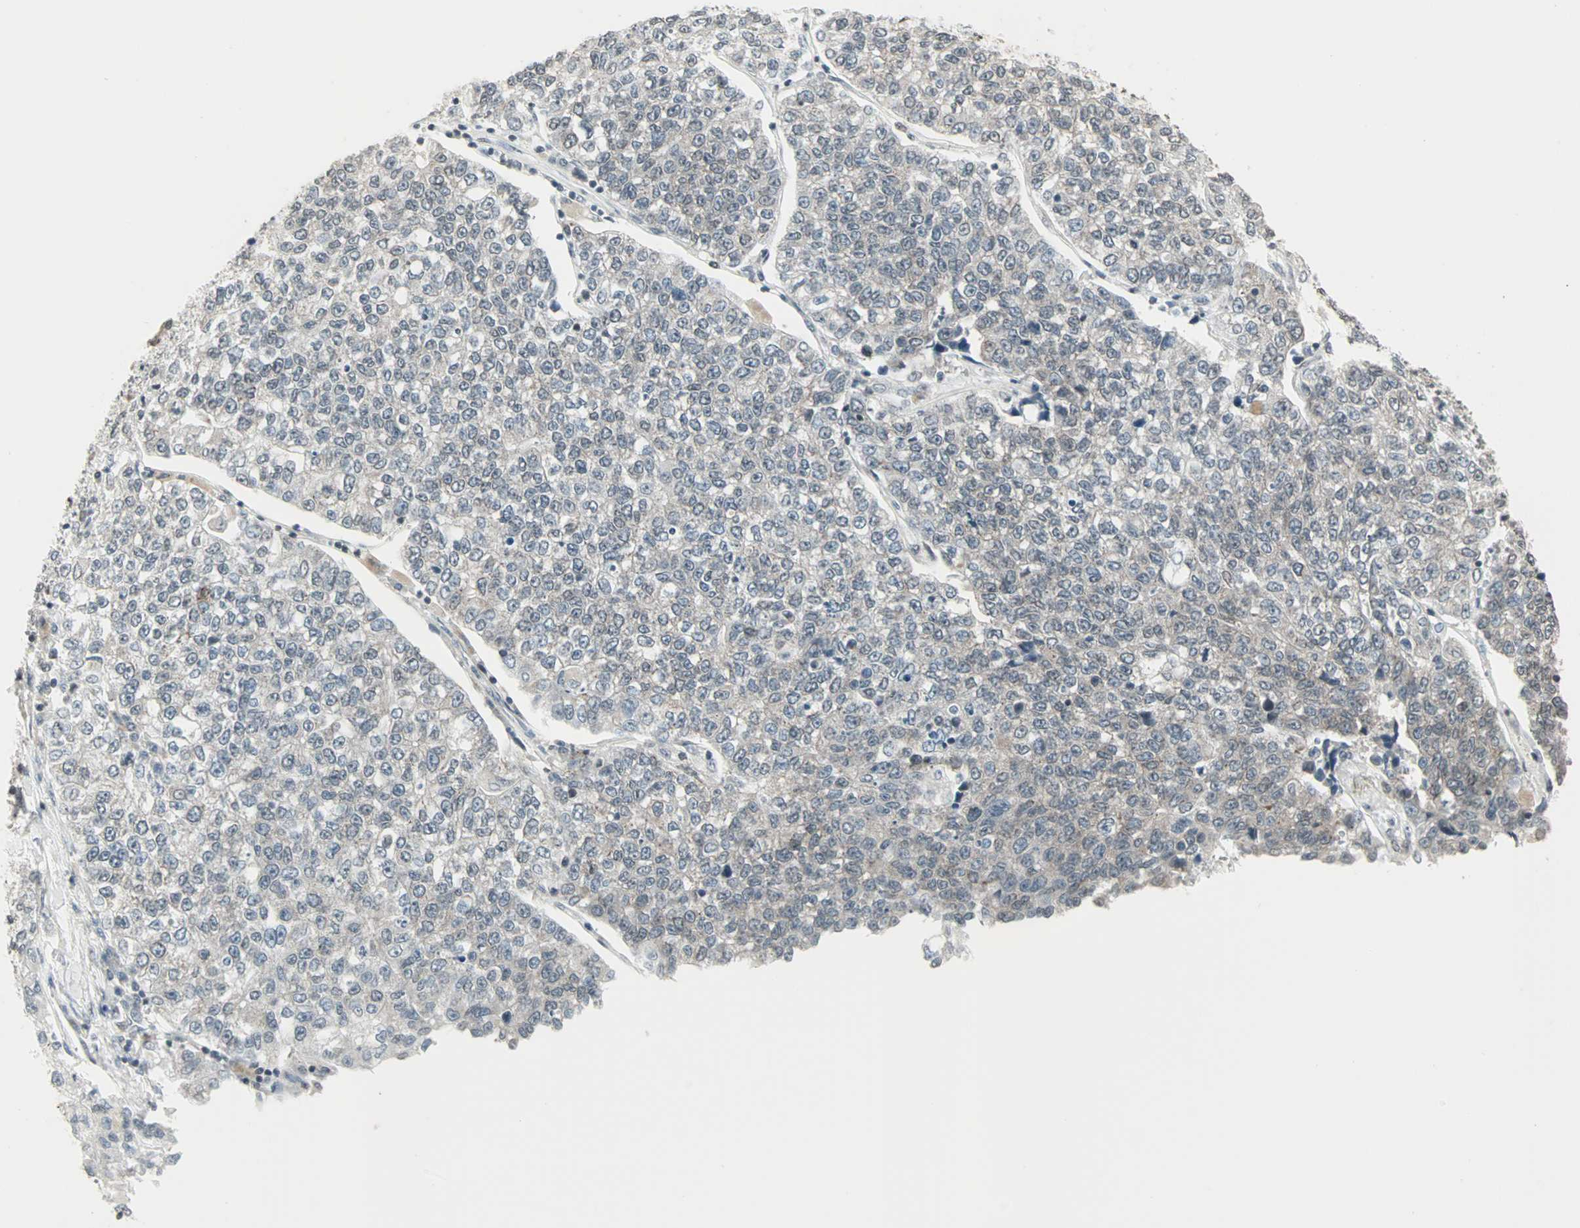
{"staining": {"intensity": "negative", "quantity": "none", "location": "none"}, "tissue": "lung cancer", "cell_type": "Tumor cells", "image_type": "cancer", "snomed": [{"axis": "morphology", "description": "Adenocarcinoma, NOS"}, {"axis": "topography", "description": "Lung"}], "caption": "DAB immunohistochemical staining of adenocarcinoma (lung) reveals no significant positivity in tumor cells.", "gene": "CBLC", "patient": {"sex": "male", "age": 49}}